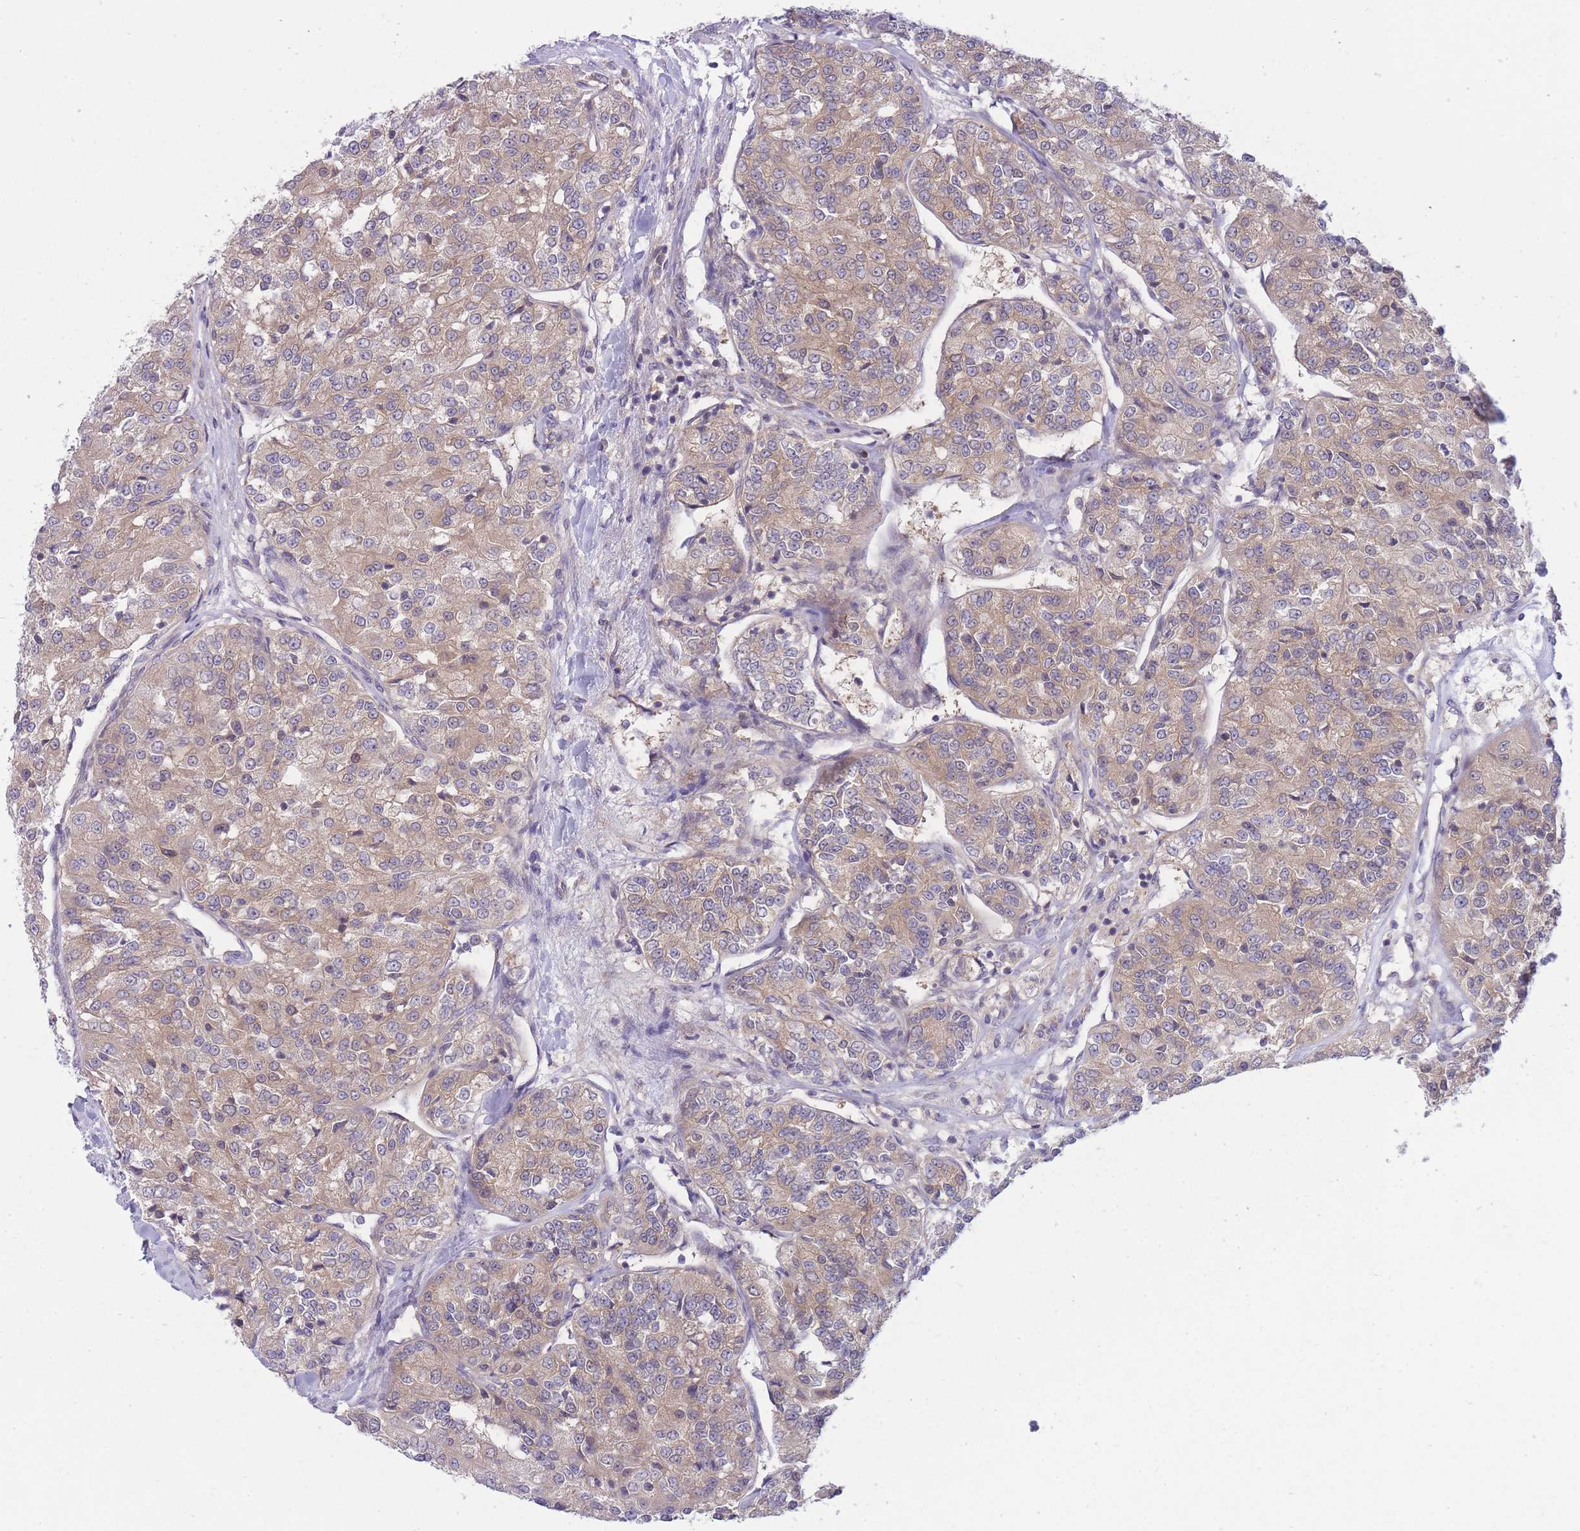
{"staining": {"intensity": "weak", "quantity": ">75%", "location": "cytoplasmic/membranous"}, "tissue": "renal cancer", "cell_type": "Tumor cells", "image_type": "cancer", "snomed": [{"axis": "morphology", "description": "Adenocarcinoma, NOS"}, {"axis": "topography", "description": "Kidney"}], "caption": "Immunohistochemistry staining of renal cancer (adenocarcinoma), which exhibits low levels of weak cytoplasmic/membranous staining in approximately >75% of tumor cells indicating weak cytoplasmic/membranous protein positivity. The staining was performed using DAB (brown) for protein detection and nuclei were counterstained in hematoxylin (blue).", "gene": "PFDN6", "patient": {"sex": "female", "age": 63}}